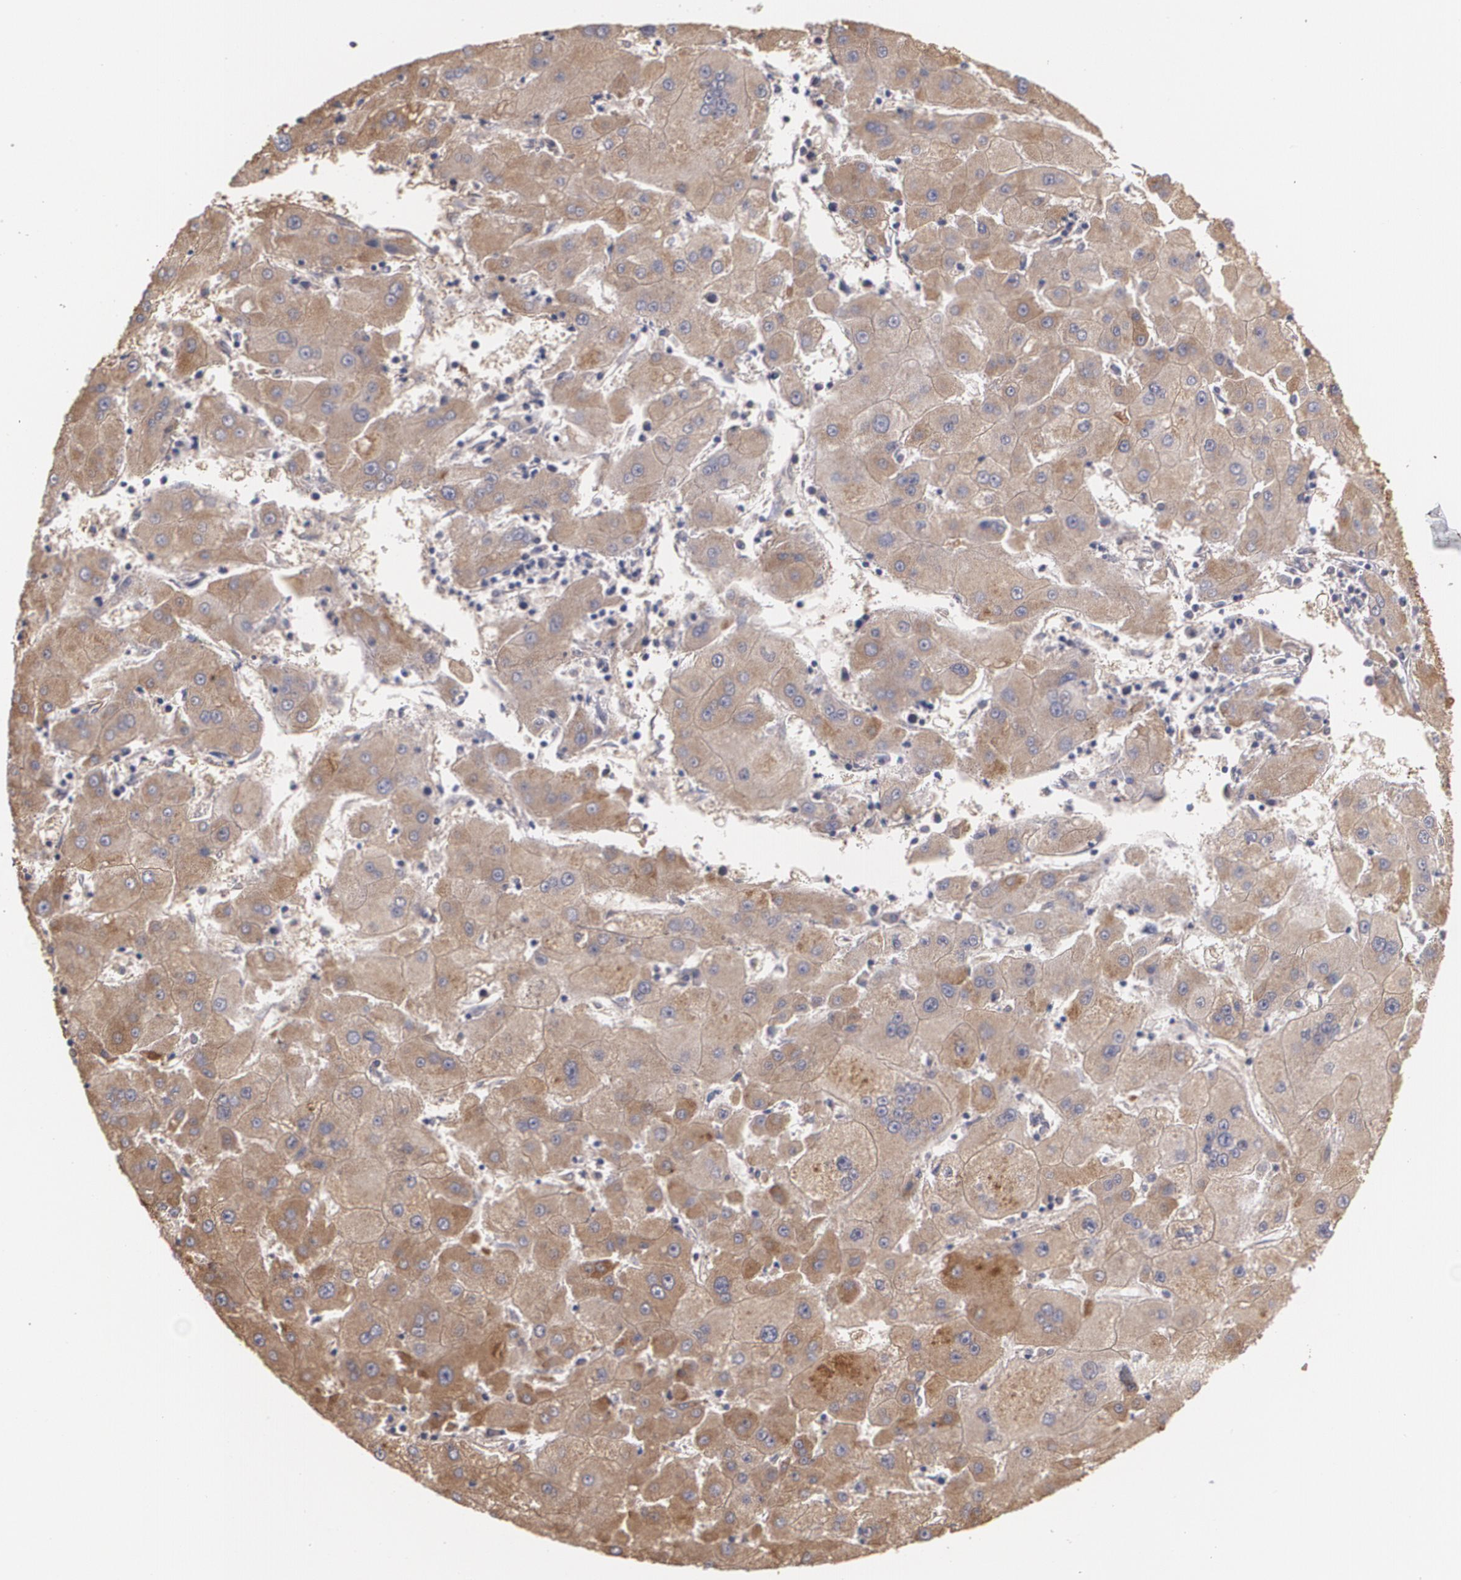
{"staining": {"intensity": "moderate", "quantity": ">75%", "location": "cytoplasmic/membranous"}, "tissue": "liver cancer", "cell_type": "Tumor cells", "image_type": "cancer", "snomed": [{"axis": "morphology", "description": "Carcinoma, Hepatocellular, NOS"}, {"axis": "topography", "description": "Liver"}], "caption": "The image displays a brown stain indicating the presence of a protein in the cytoplasmic/membranous of tumor cells in liver cancer (hepatocellular carcinoma). (DAB (3,3'-diaminobenzidine) IHC, brown staining for protein, blue staining for nuclei).", "gene": "PON1", "patient": {"sex": "male", "age": 72}}